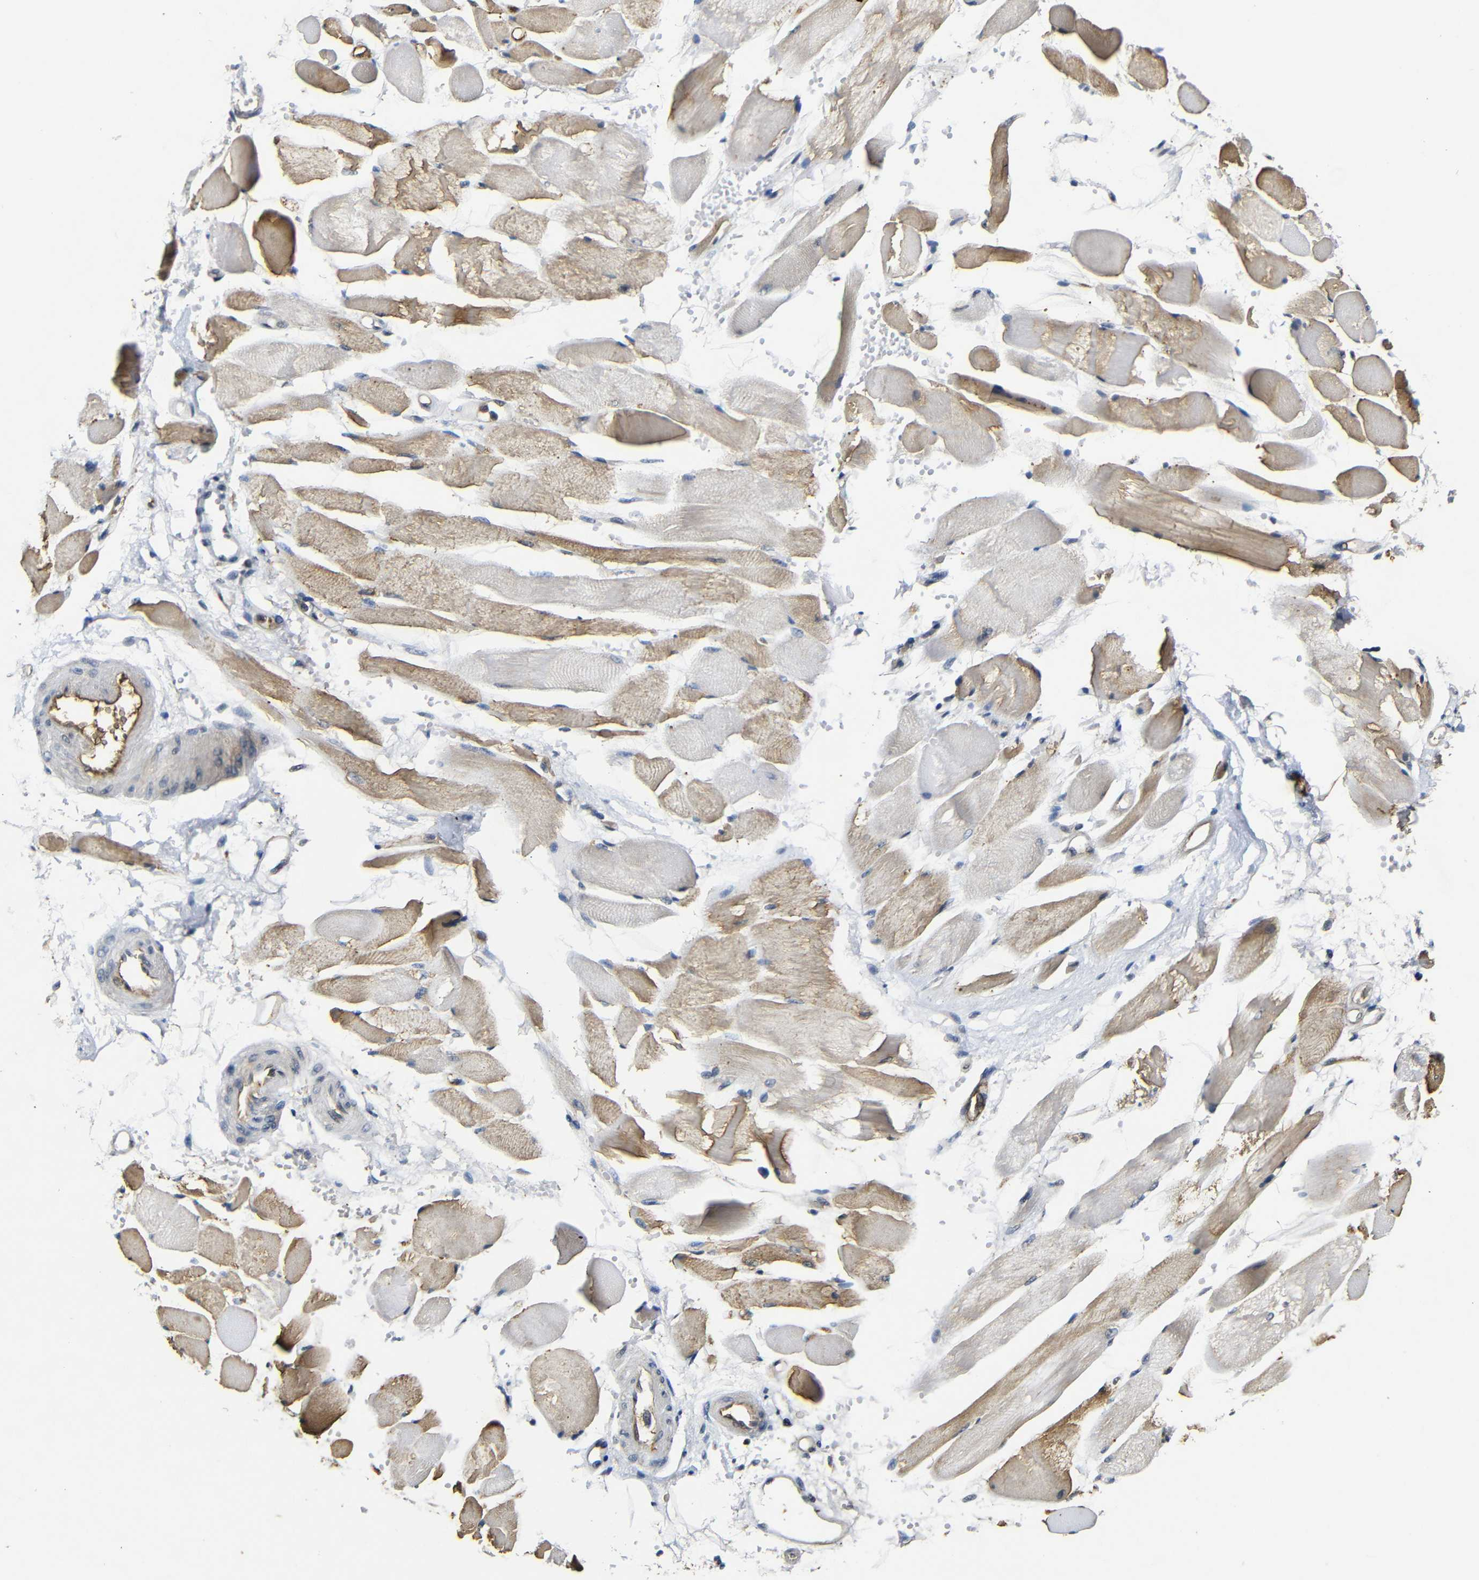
{"staining": {"intensity": "moderate", "quantity": "25%-75%", "location": "cytoplasmic/membranous"}, "tissue": "skeletal muscle", "cell_type": "Myocytes", "image_type": "normal", "snomed": [{"axis": "morphology", "description": "Normal tissue, NOS"}, {"axis": "topography", "description": "Skeletal muscle"}, {"axis": "topography", "description": "Peripheral nerve tissue"}], "caption": "This histopathology image reveals immunohistochemistry staining of unremarkable human skeletal muscle, with medium moderate cytoplasmic/membranous staining in approximately 25%-75% of myocytes.", "gene": "MYC", "patient": {"sex": "female", "age": 84}}